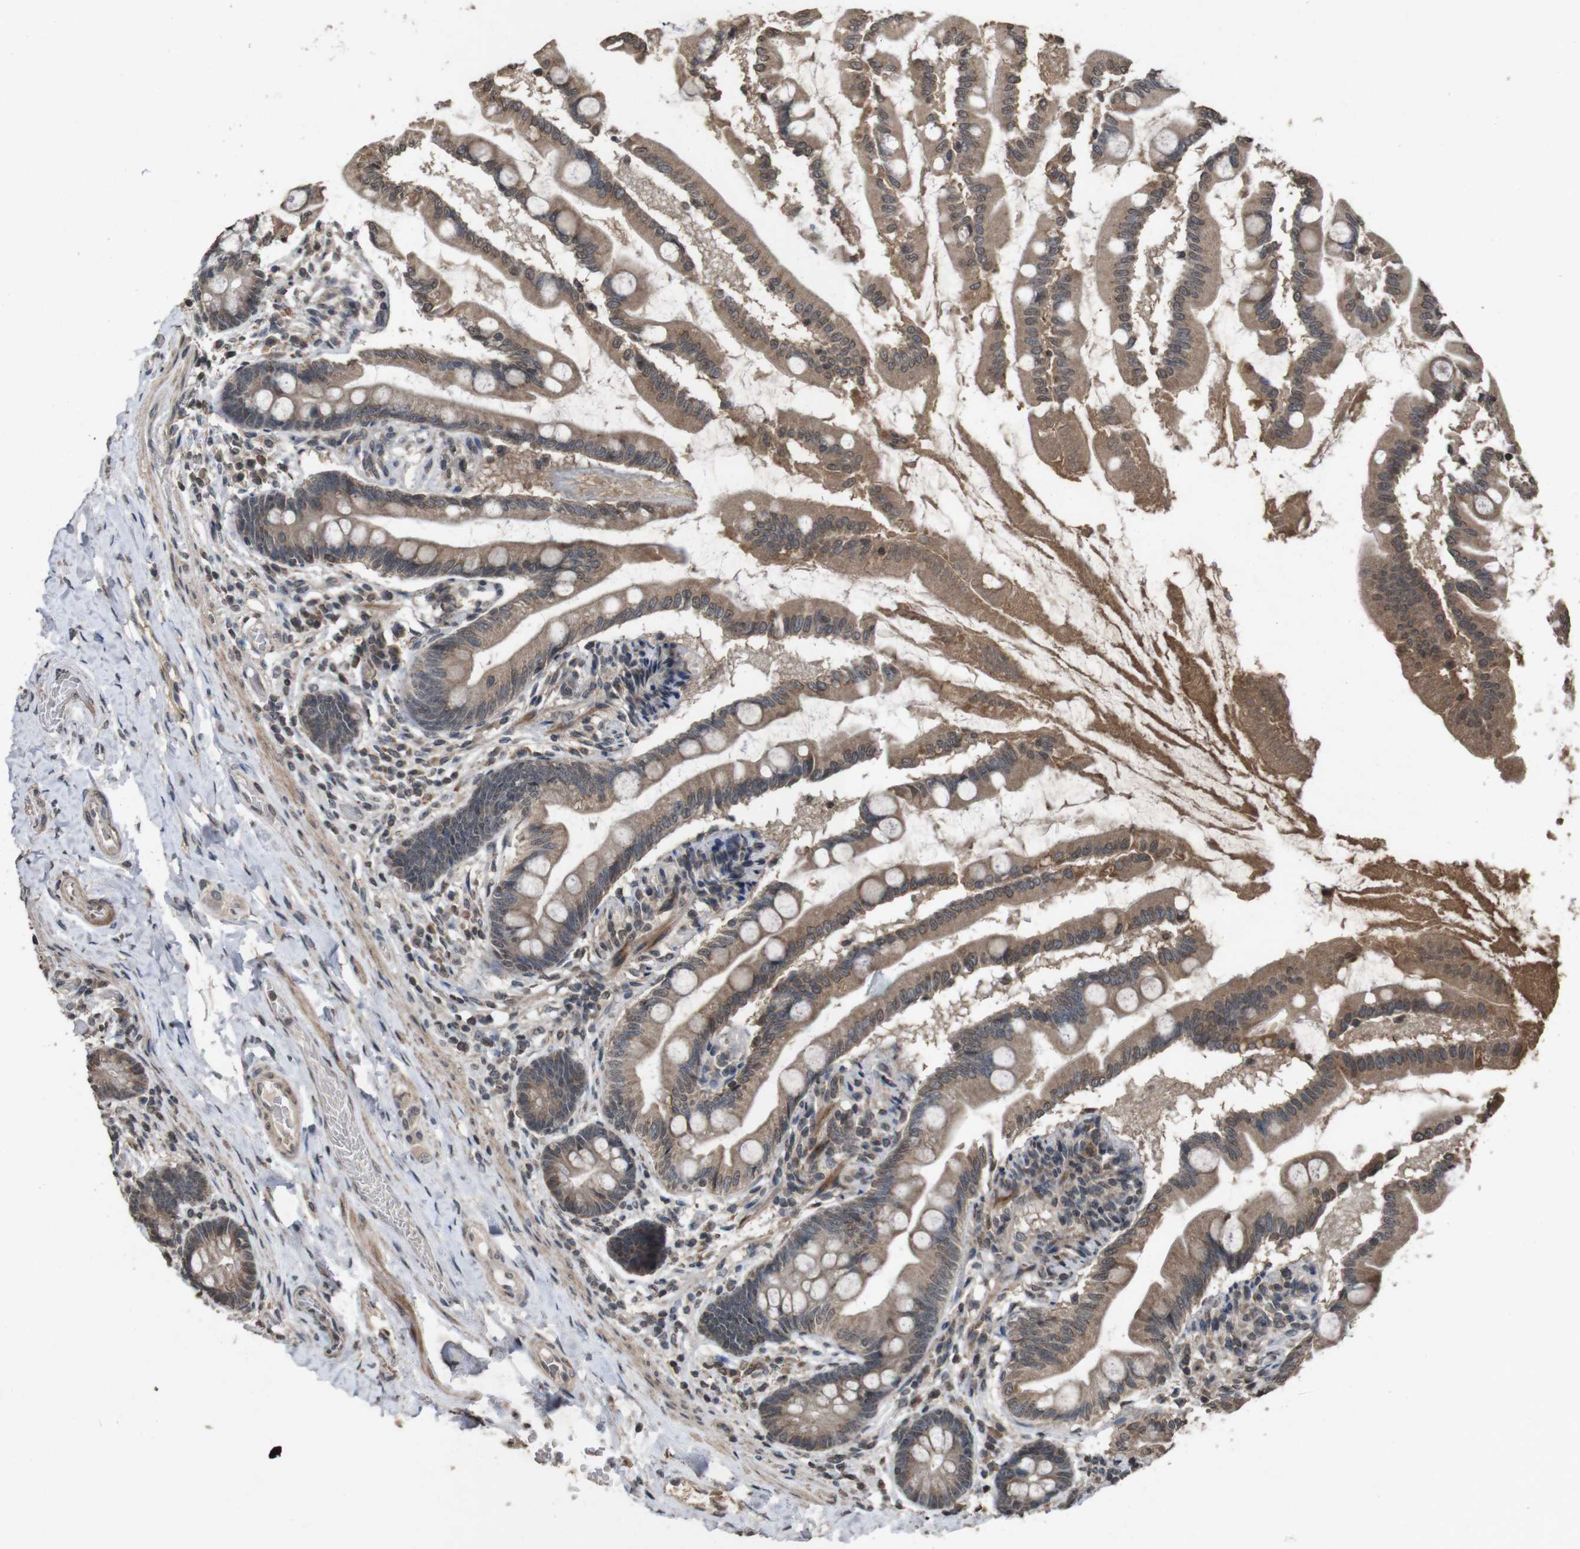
{"staining": {"intensity": "moderate", "quantity": ">75%", "location": "cytoplasmic/membranous"}, "tissue": "small intestine", "cell_type": "Glandular cells", "image_type": "normal", "snomed": [{"axis": "morphology", "description": "Normal tissue, NOS"}, {"axis": "topography", "description": "Small intestine"}], "caption": "Glandular cells reveal medium levels of moderate cytoplasmic/membranous positivity in approximately >75% of cells in benign human small intestine.", "gene": "SORL1", "patient": {"sex": "female", "age": 56}}